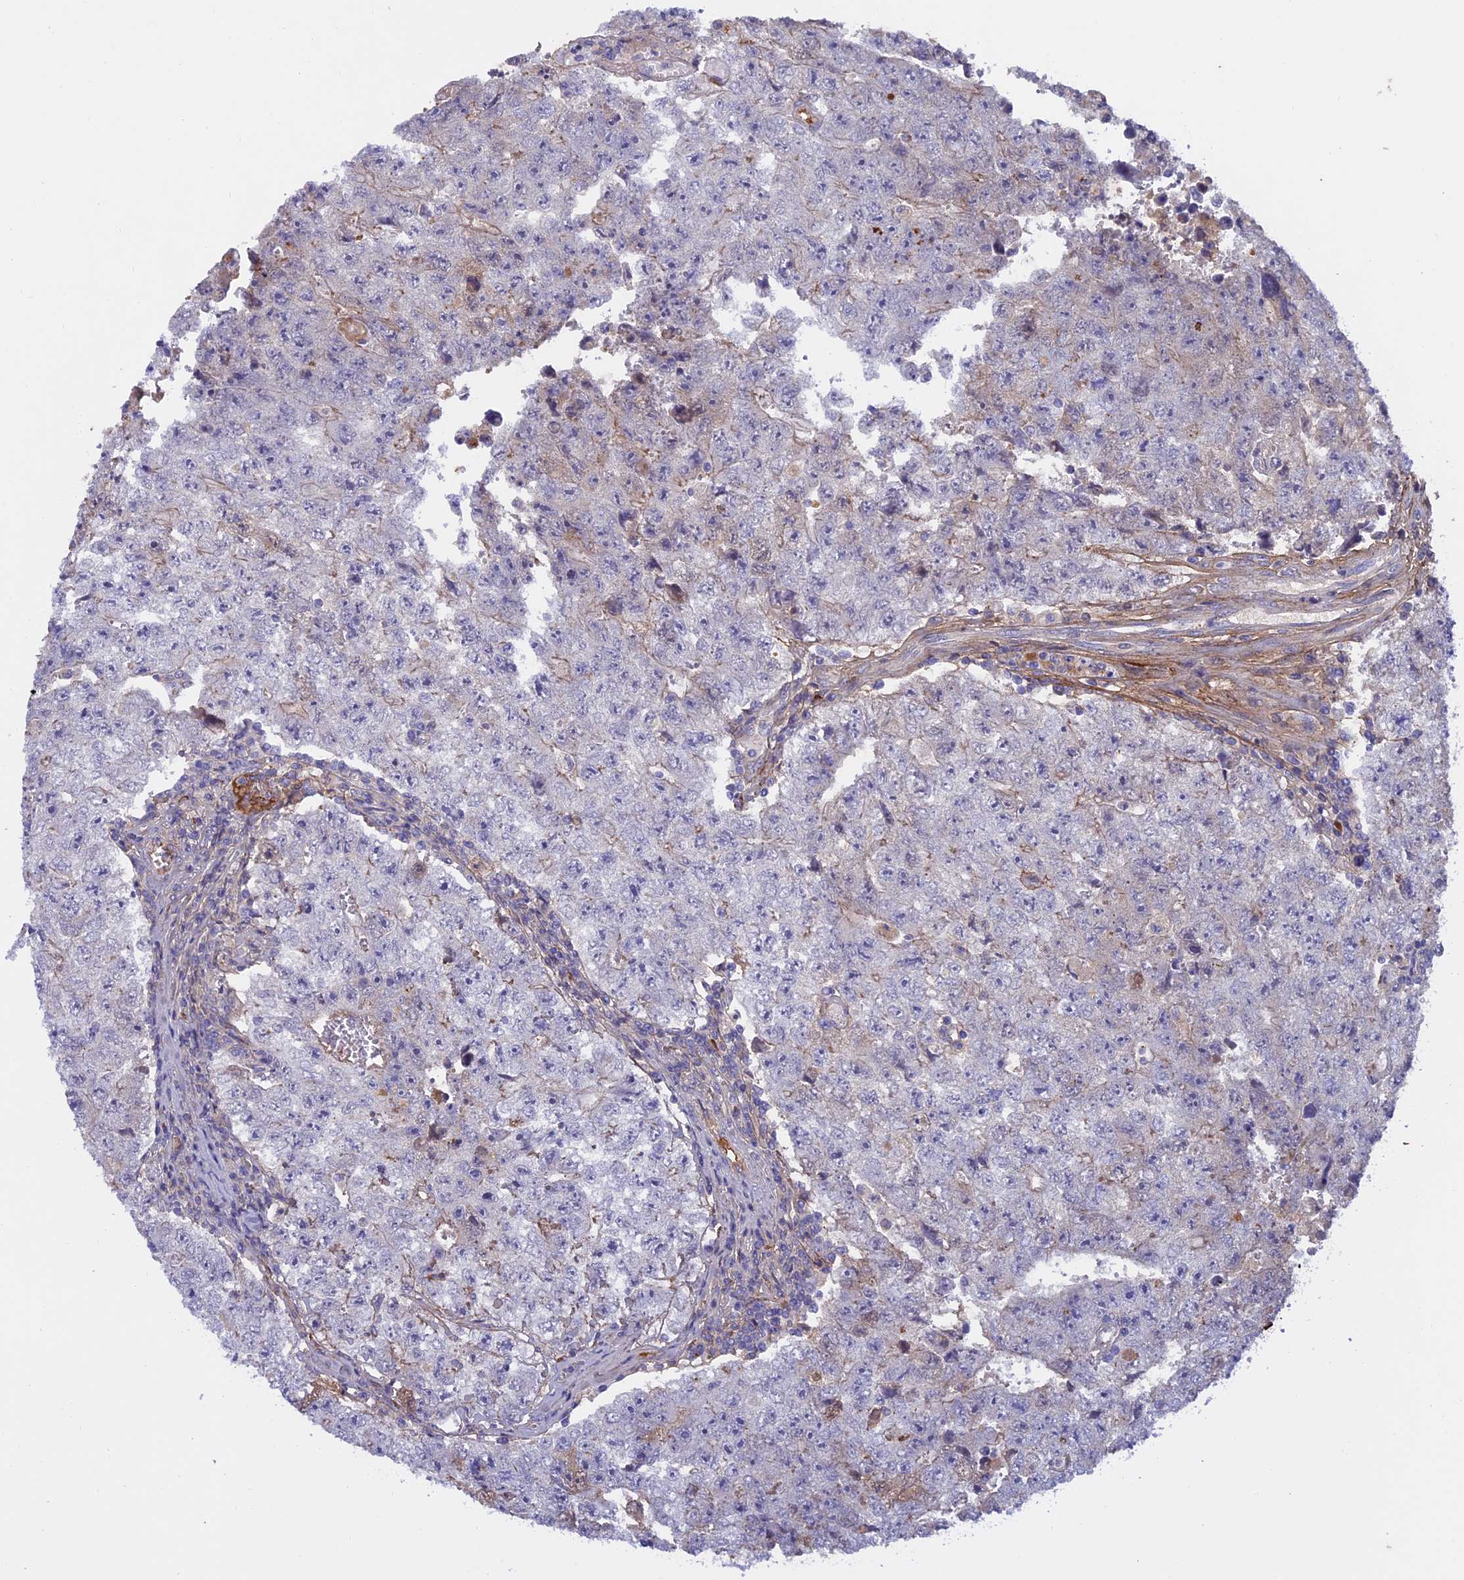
{"staining": {"intensity": "negative", "quantity": "none", "location": "none"}, "tissue": "testis cancer", "cell_type": "Tumor cells", "image_type": "cancer", "snomed": [{"axis": "morphology", "description": "Carcinoma, Embryonal, NOS"}, {"axis": "topography", "description": "Testis"}], "caption": "Tumor cells are negative for protein expression in human testis cancer (embryonal carcinoma).", "gene": "COL4A3", "patient": {"sex": "male", "age": 17}}